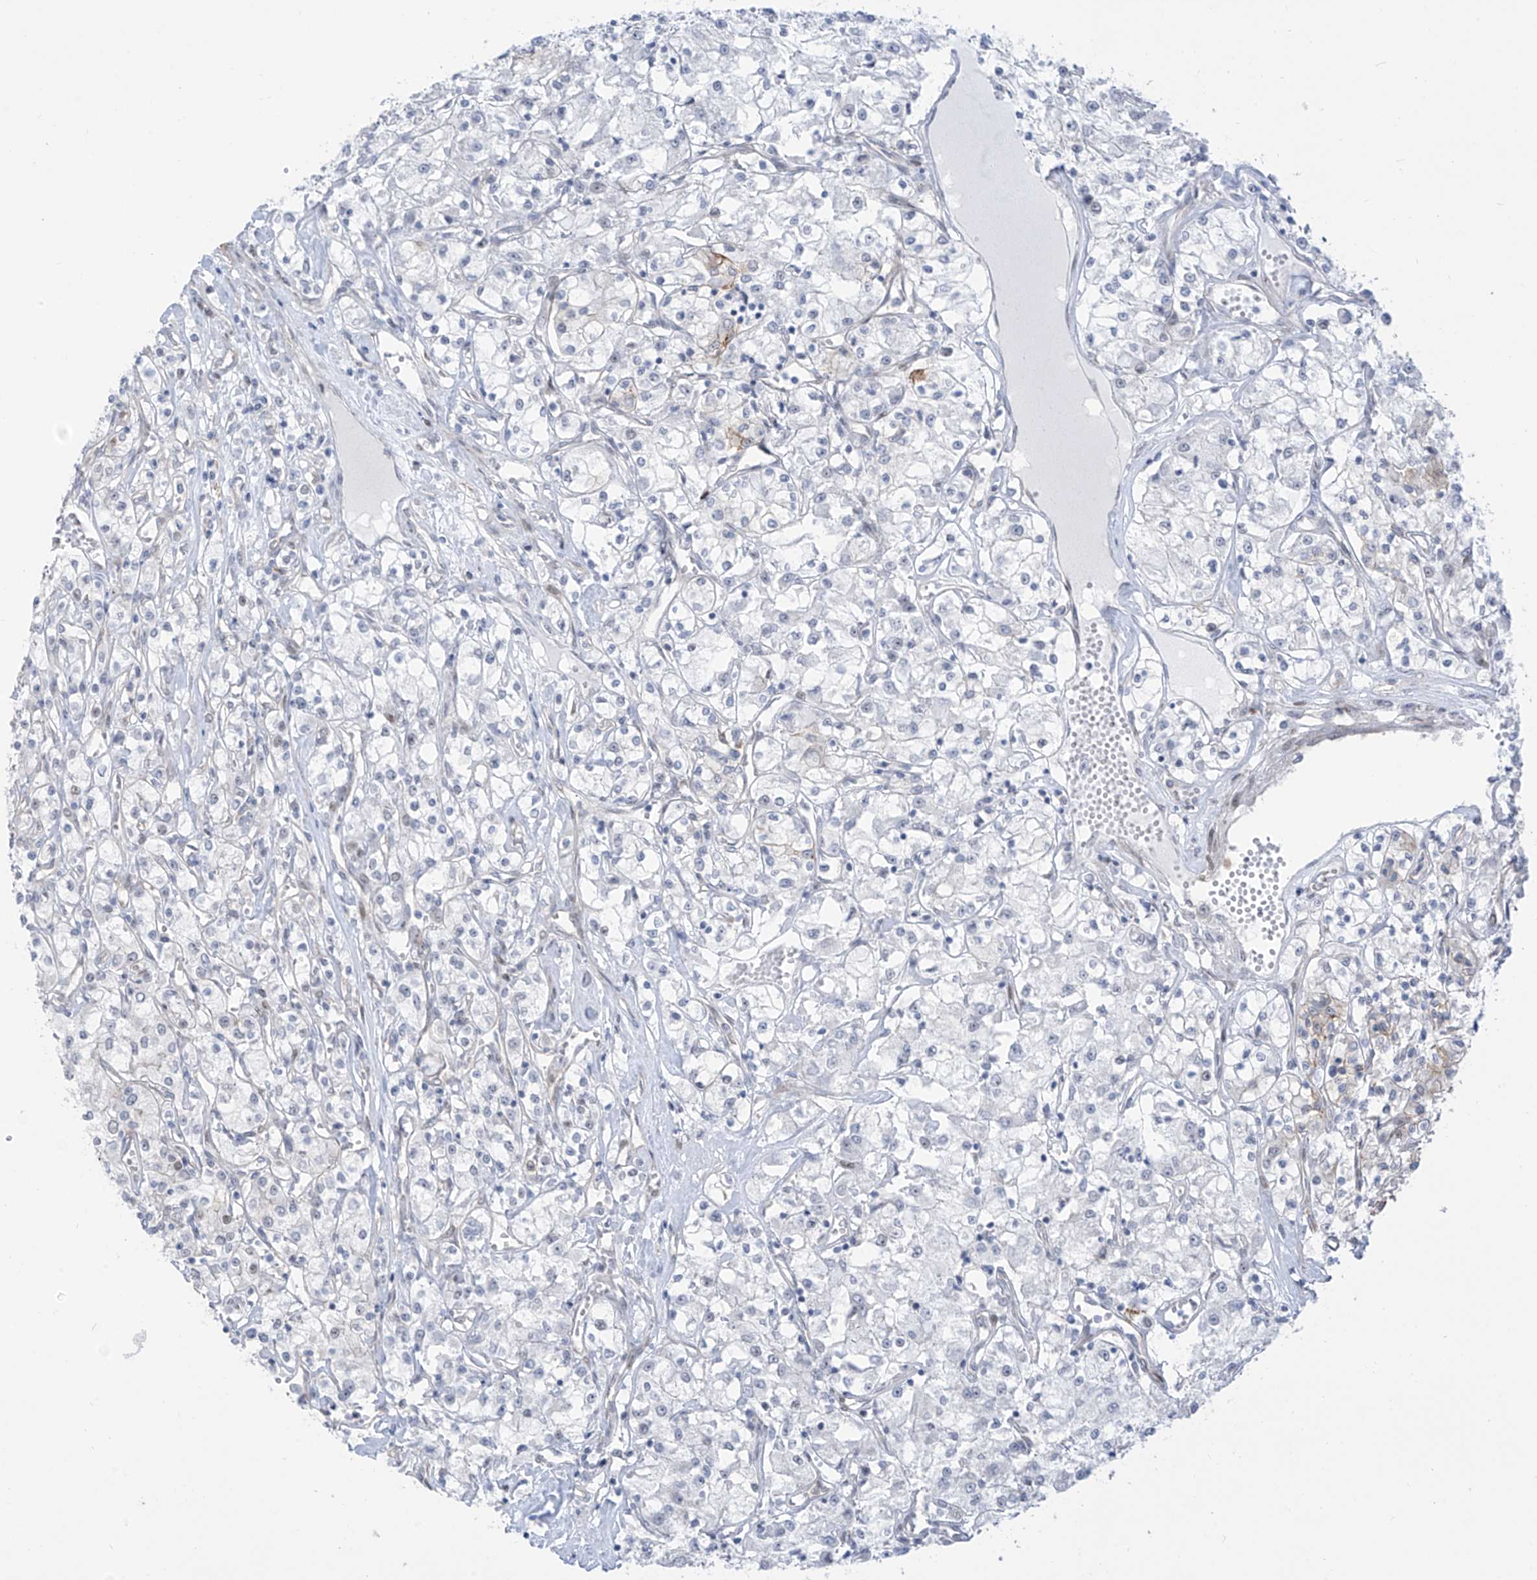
{"staining": {"intensity": "moderate", "quantity": "<25%", "location": "cytoplasmic/membranous"}, "tissue": "renal cancer", "cell_type": "Tumor cells", "image_type": "cancer", "snomed": [{"axis": "morphology", "description": "Adenocarcinoma, NOS"}, {"axis": "topography", "description": "Kidney"}], "caption": "Protein staining by immunohistochemistry (IHC) demonstrates moderate cytoplasmic/membranous expression in about <25% of tumor cells in adenocarcinoma (renal).", "gene": "LIN9", "patient": {"sex": "female", "age": 59}}